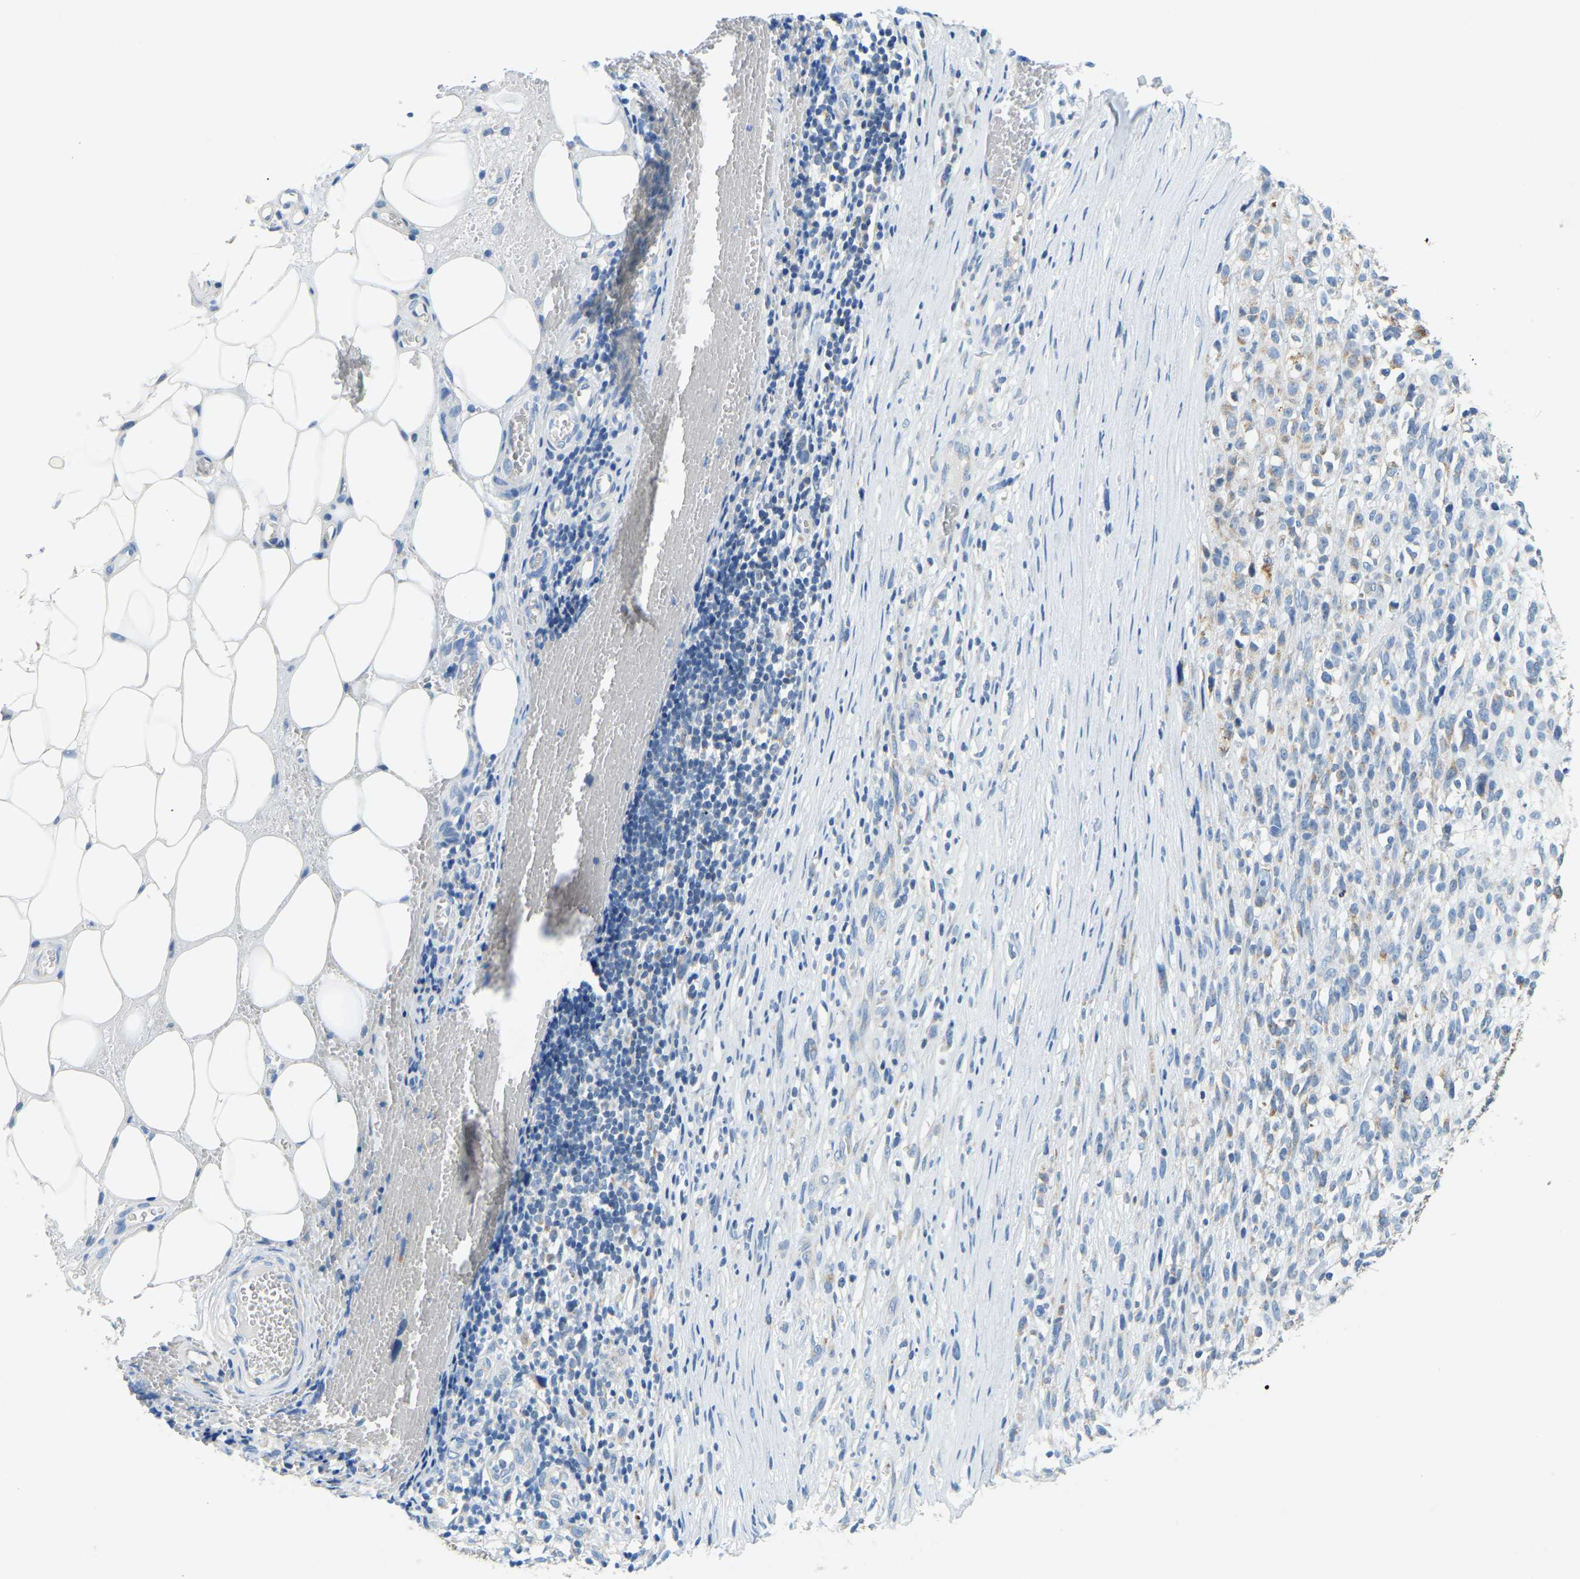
{"staining": {"intensity": "negative", "quantity": "none", "location": "none"}, "tissue": "melanoma", "cell_type": "Tumor cells", "image_type": "cancer", "snomed": [{"axis": "morphology", "description": "Malignant melanoma, NOS"}, {"axis": "topography", "description": "Skin"}], "caption": "Immunohistochemical staining of melanoma exhibits no significant staining in tumor cells.", "gene": "GDA", "patient": {"sex": "female", "age": 55}}